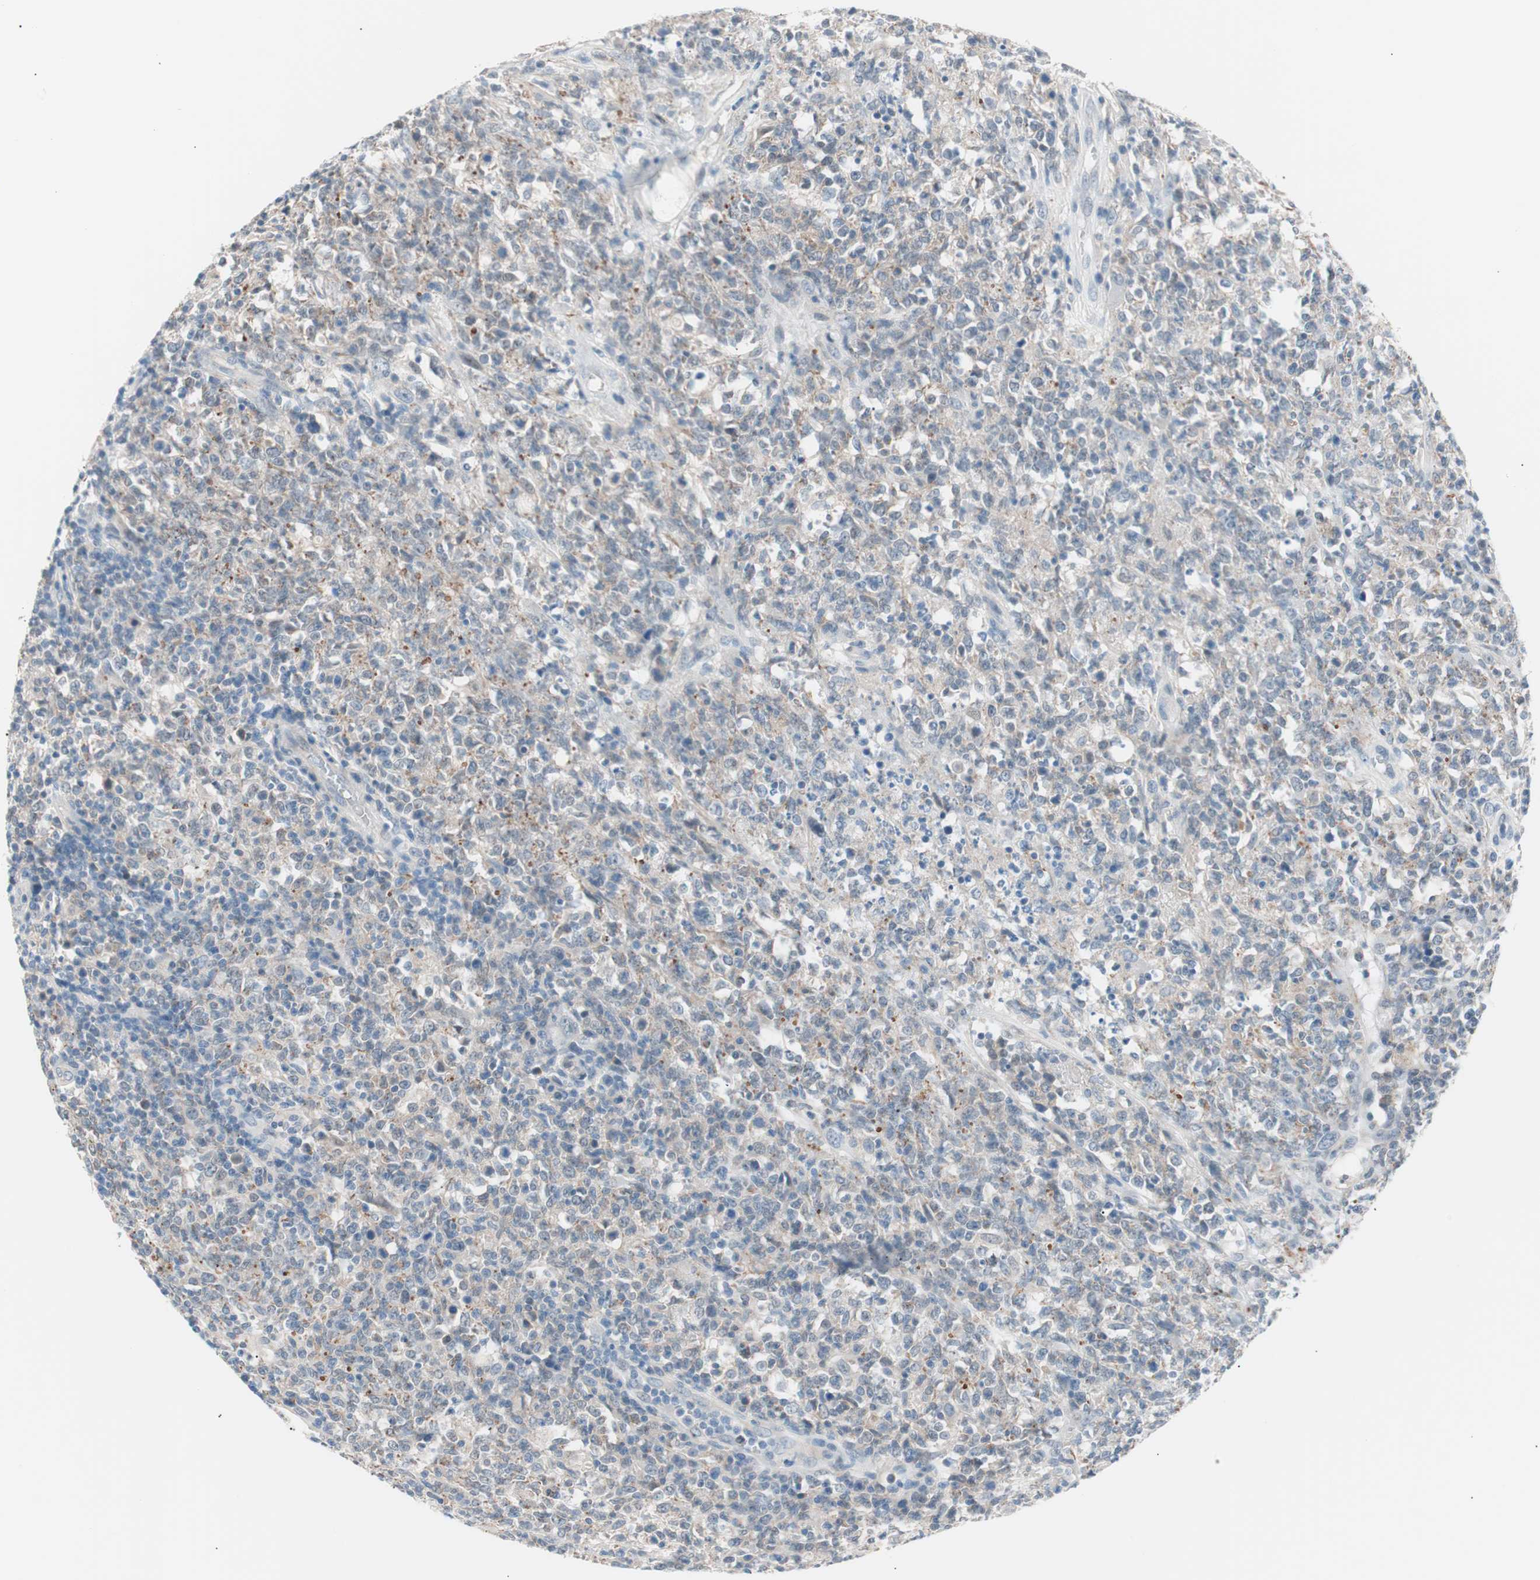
{"staining": {"intensity": "weak", "quantity": "25%-75%", "location": "cytoplasmic/membranous"}, "tissue": "lymphoma", "cell_type": "Tumor cells", "image_type": "cancer", "snomed": [{"axis": "morphology", "description": "Malignant lymphoma, non-Hodgkin's type, High grade"}, {"axis": "topography", "description": "Lymph node"}], "caption": "Weak cytoplasmic/membranous positivity for a protein is identified in about 25%-75% of tumor cells of high-grade malignant lymphoma, non-Hodgkin's type using immunohistochemistry (IHC).", "gene": "VIL1", "patient": {"sex": "female", "age": 84}}